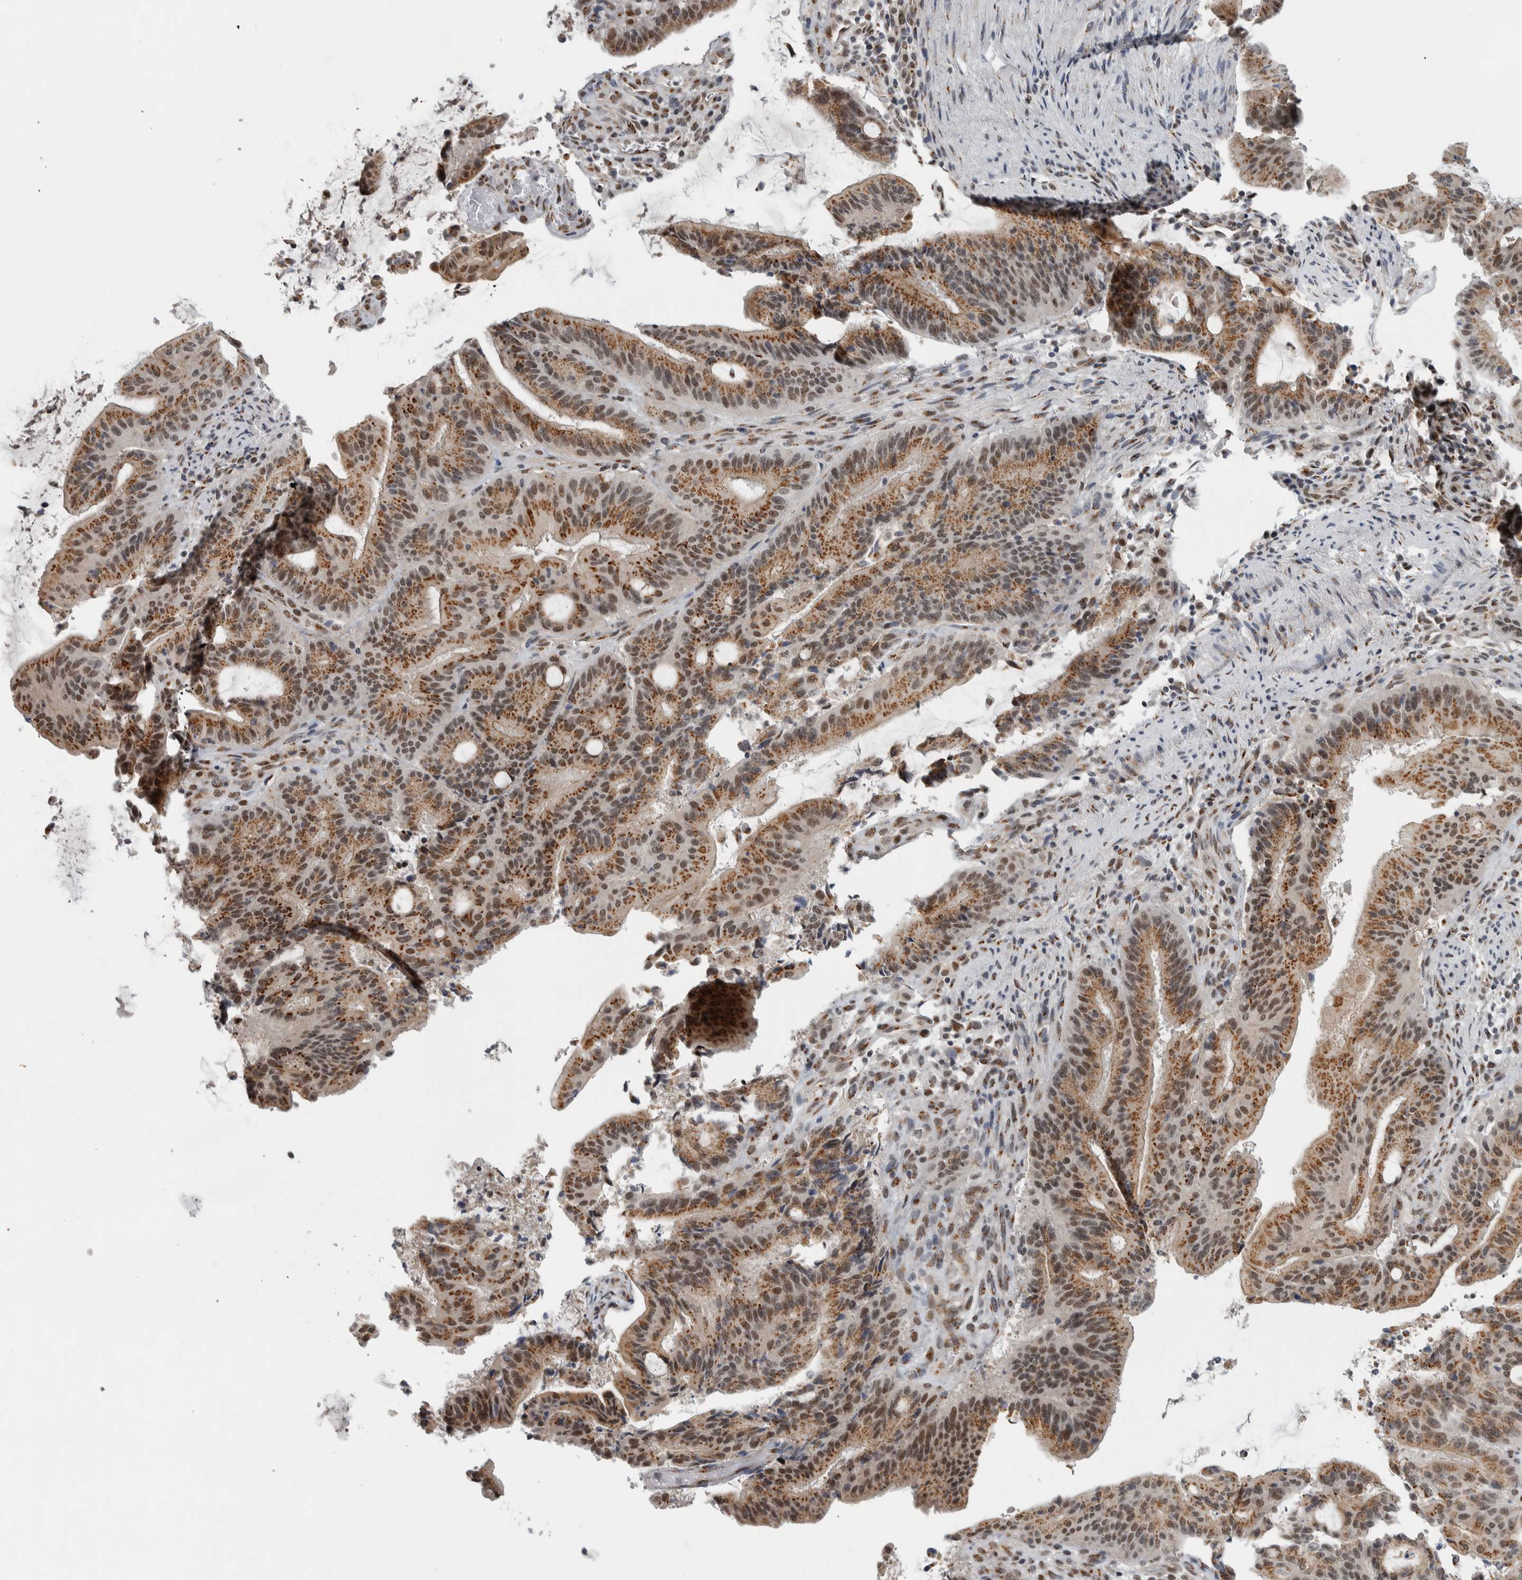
{"staining": {"intensity": "moderate", "quantity": ">75%", "location": "cytoplasmic/membranous,nuclear"}, "tissue": "liver cancer", "cell_type": "Tumor cells", "image_type": "cancer", "snomed": [{"axis": "morphology", "description": "Normal tissue, NOS"}, {"axis": "morphology", "description": "Cholangiocarcinoma"}, {"axis": "topography", "description": "Liver"}, {"axis": "topography", "description": "Peripheral nerve tissue"}], "caption": "A medium amount of moderate cytoplasmic/membranous and nuclear expression is seen in about >75% of tumor cells in liver cholangiocarcinoma tissue.", "gene": "ZMYND8", "patient": {"sex": "female", "age": 73}}